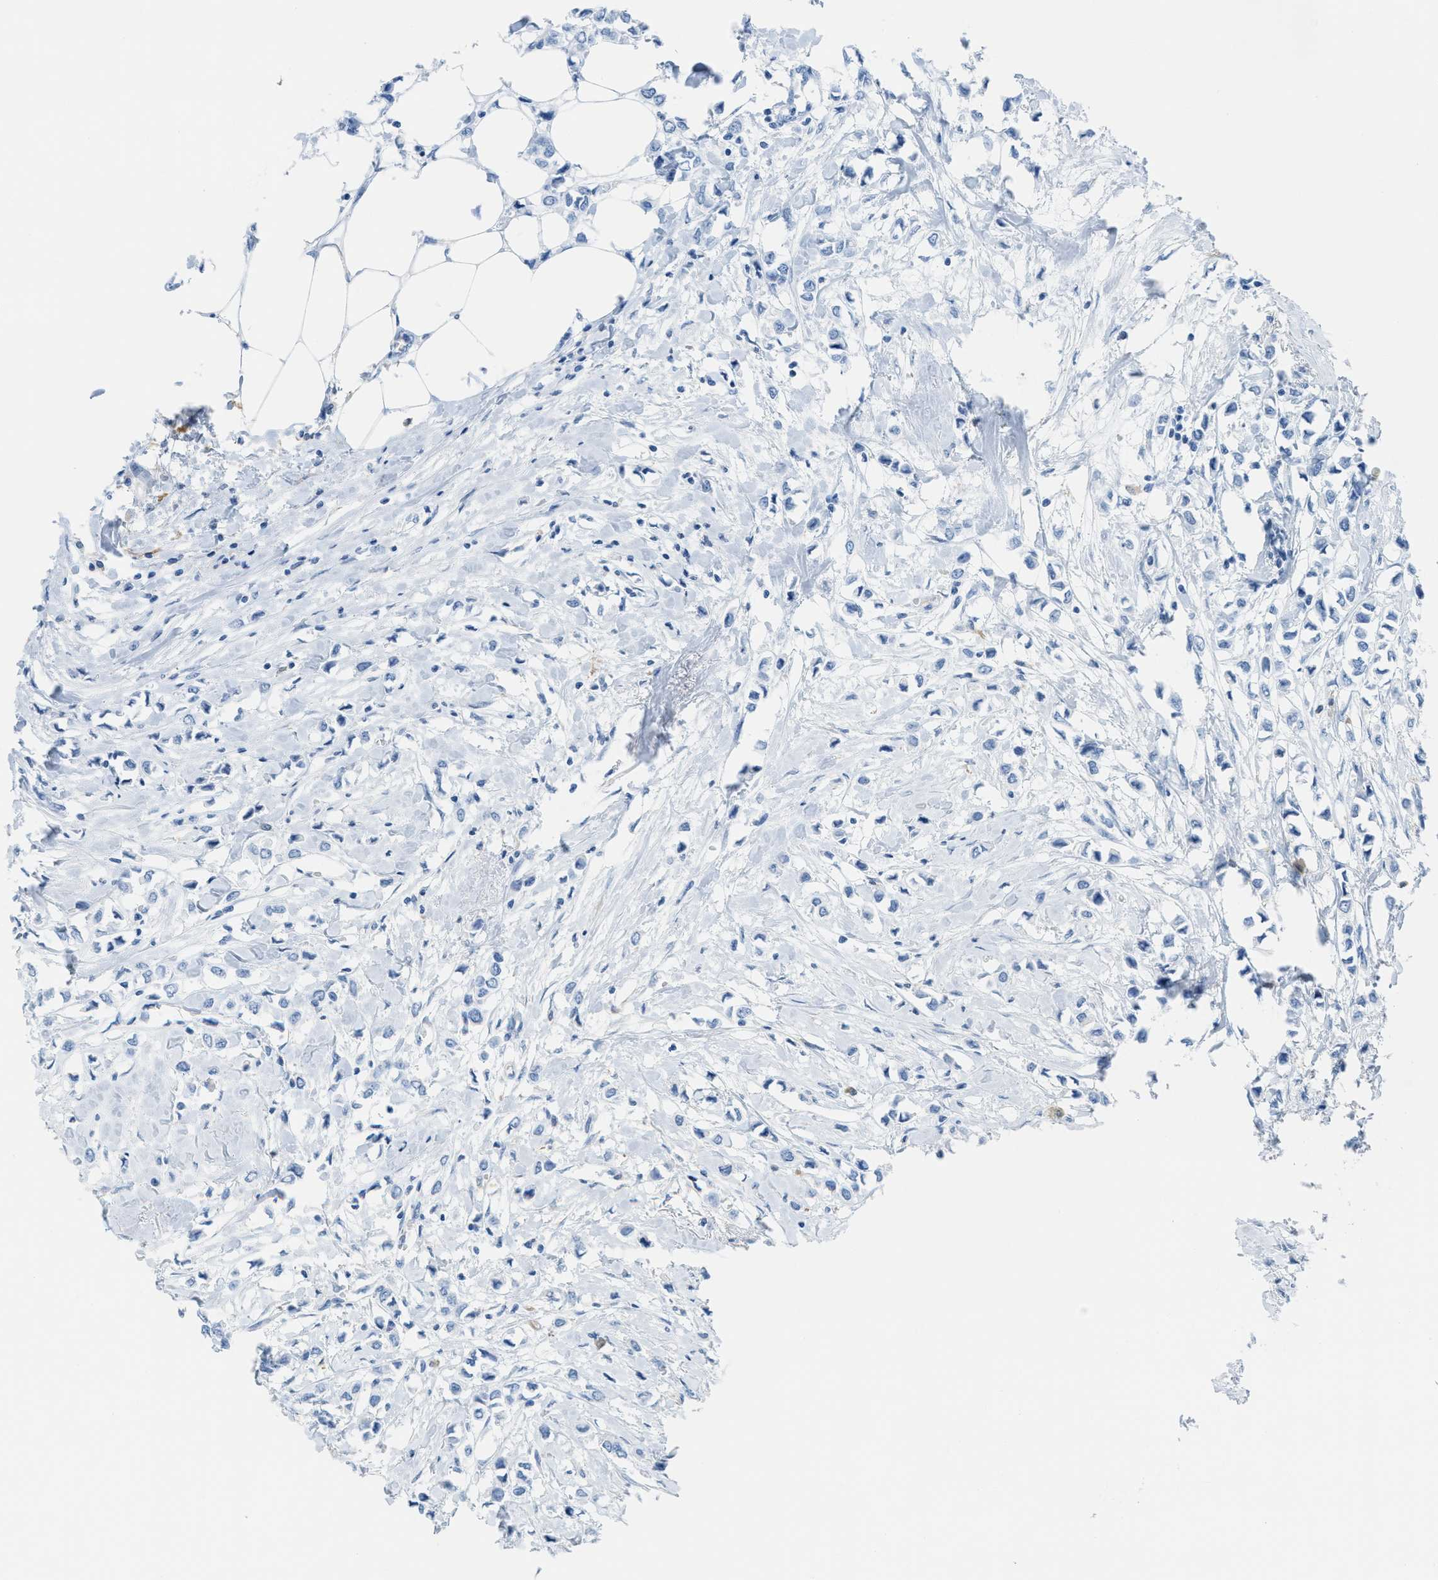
{"staining": {"intensity": "negative", "quantity": "none", "location": "none"}, "tissue": "breast cancer", "cell_type": "Tumor cells", "image_type": "cancer", "snomed": [{"axis": "morphology", "description": "Lobular carcinoma"}, {"axis": "topography", "description": "Breast"}], "caption": "A high-resolution histopathology image shows immunohistochemistry staining of lobular carcinoma (breast), which reveals no significant staining in tumor cells.", "gene": "ASGR1", "patient": {"sex": "female", "age": 51}}